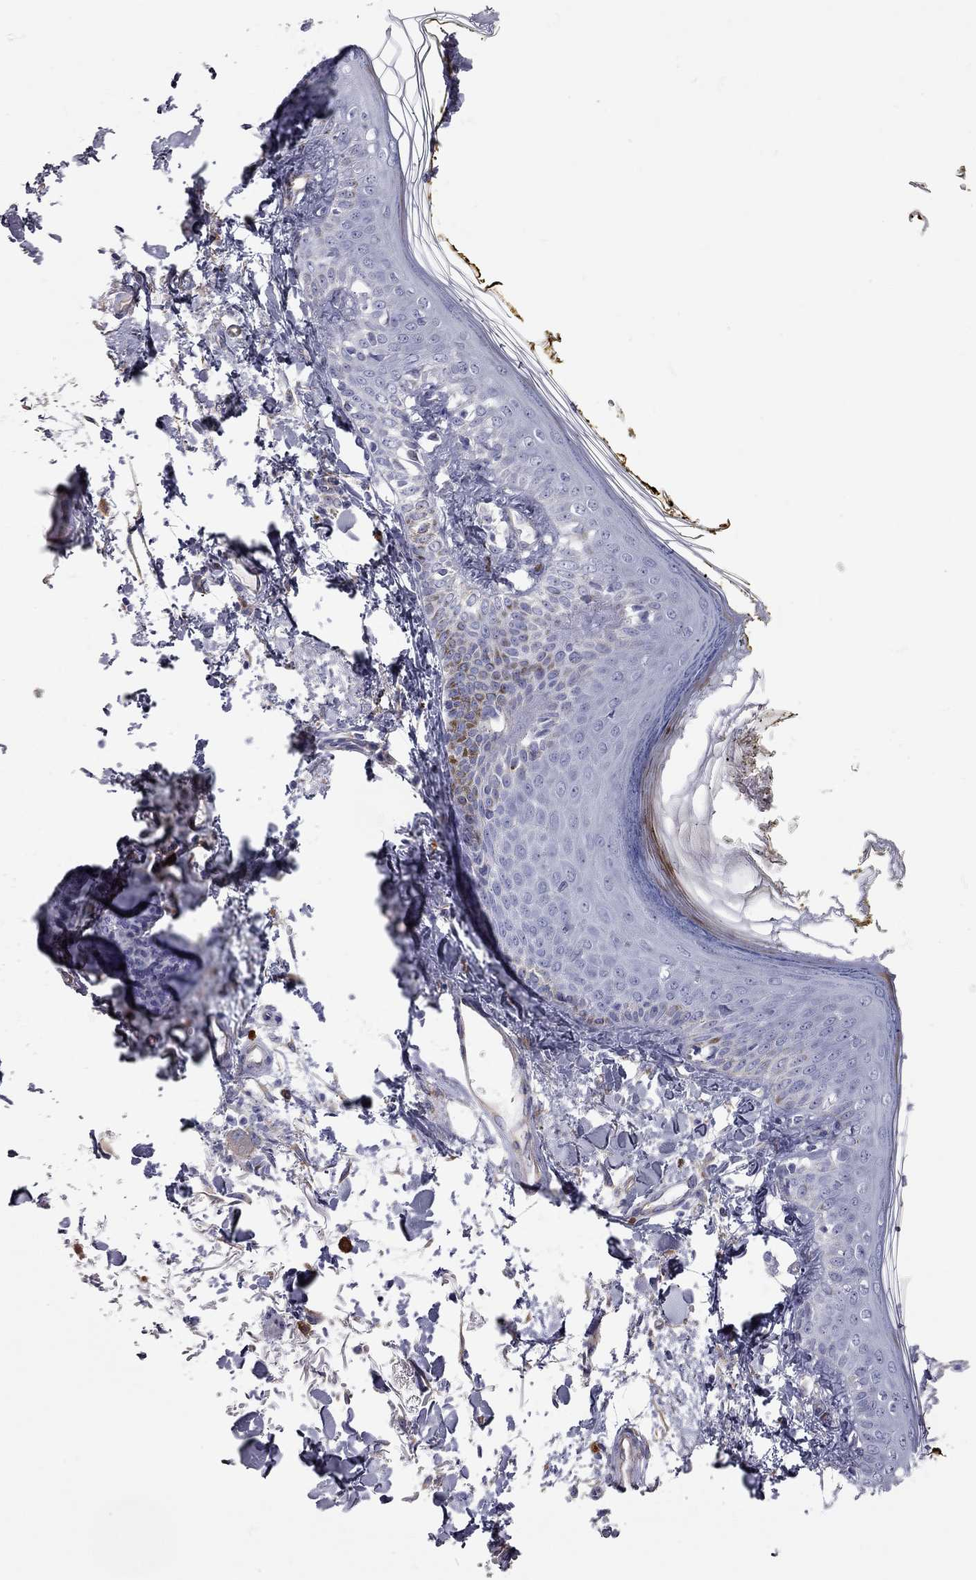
{"staining": {"intensity": "negative", "quantity": "none", "location": "none"}, "tissue": "skin", "cell_type": "Fibroblasts", "image_type": "normal", "snomed": [{"axis": "morphology", "description": "Normal tissue, NOS"}, {"axis": "topography", "description": "Skin"}], "caption": "Fibroblasts are negative for brown protein staining in benign skin. The staining is performed using DAB brown chromogen with nuclei counter-stained in using hematoxylin.", "gene": "C10orf90", "patient": {"sex": "male", "age": 76}}